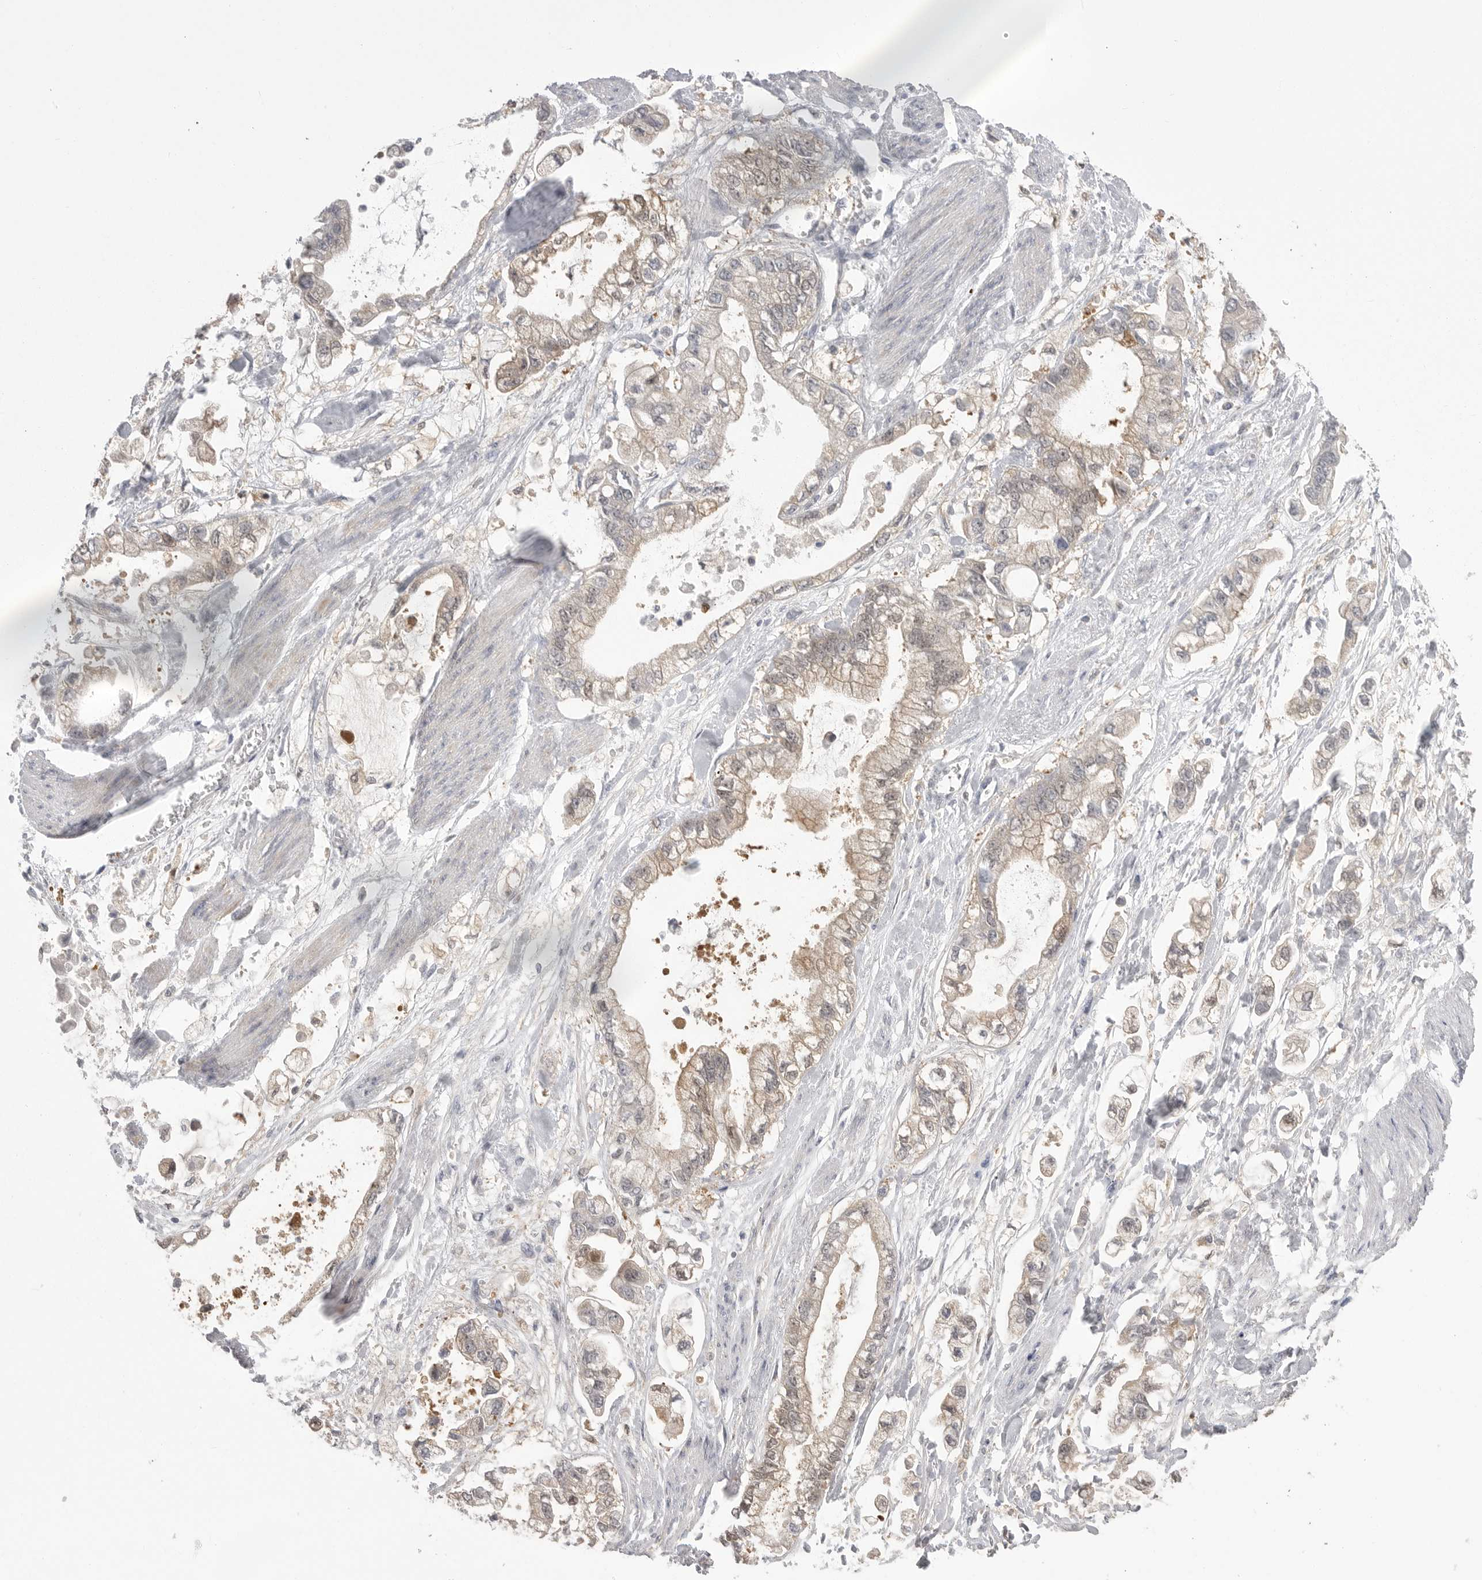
{"staining": {"intensity": "weak", "quantity": "25%-75%", "location": "cytoplasmic/membranous"}, "tissue": "stomach cancer", "cell_type": "Tumor cells", "image_type": "cancer", "snomed": [{"axis": "morphology", "description": "Normal tissue, NOS"}, {"axis": "morphology", "description": "Adenocarcinoma, NOS"}, {"axis": "topography", "description": "Stomach"}], "caption": "Adenocarcinoma (stomach) stained with IHC exhibits weak cytoplasmic/membranous positivity in approximately 25%-75% of tumor cells. The staining was performed using DAB (3,3'-diaminobenzidine) to visualize the protein expression in brown, while the nuclei were stained in blue with hematoxylin (Magnification: 20x).", "gene": "KYAT3", "patient": {"sex": "male", "age": 62}}